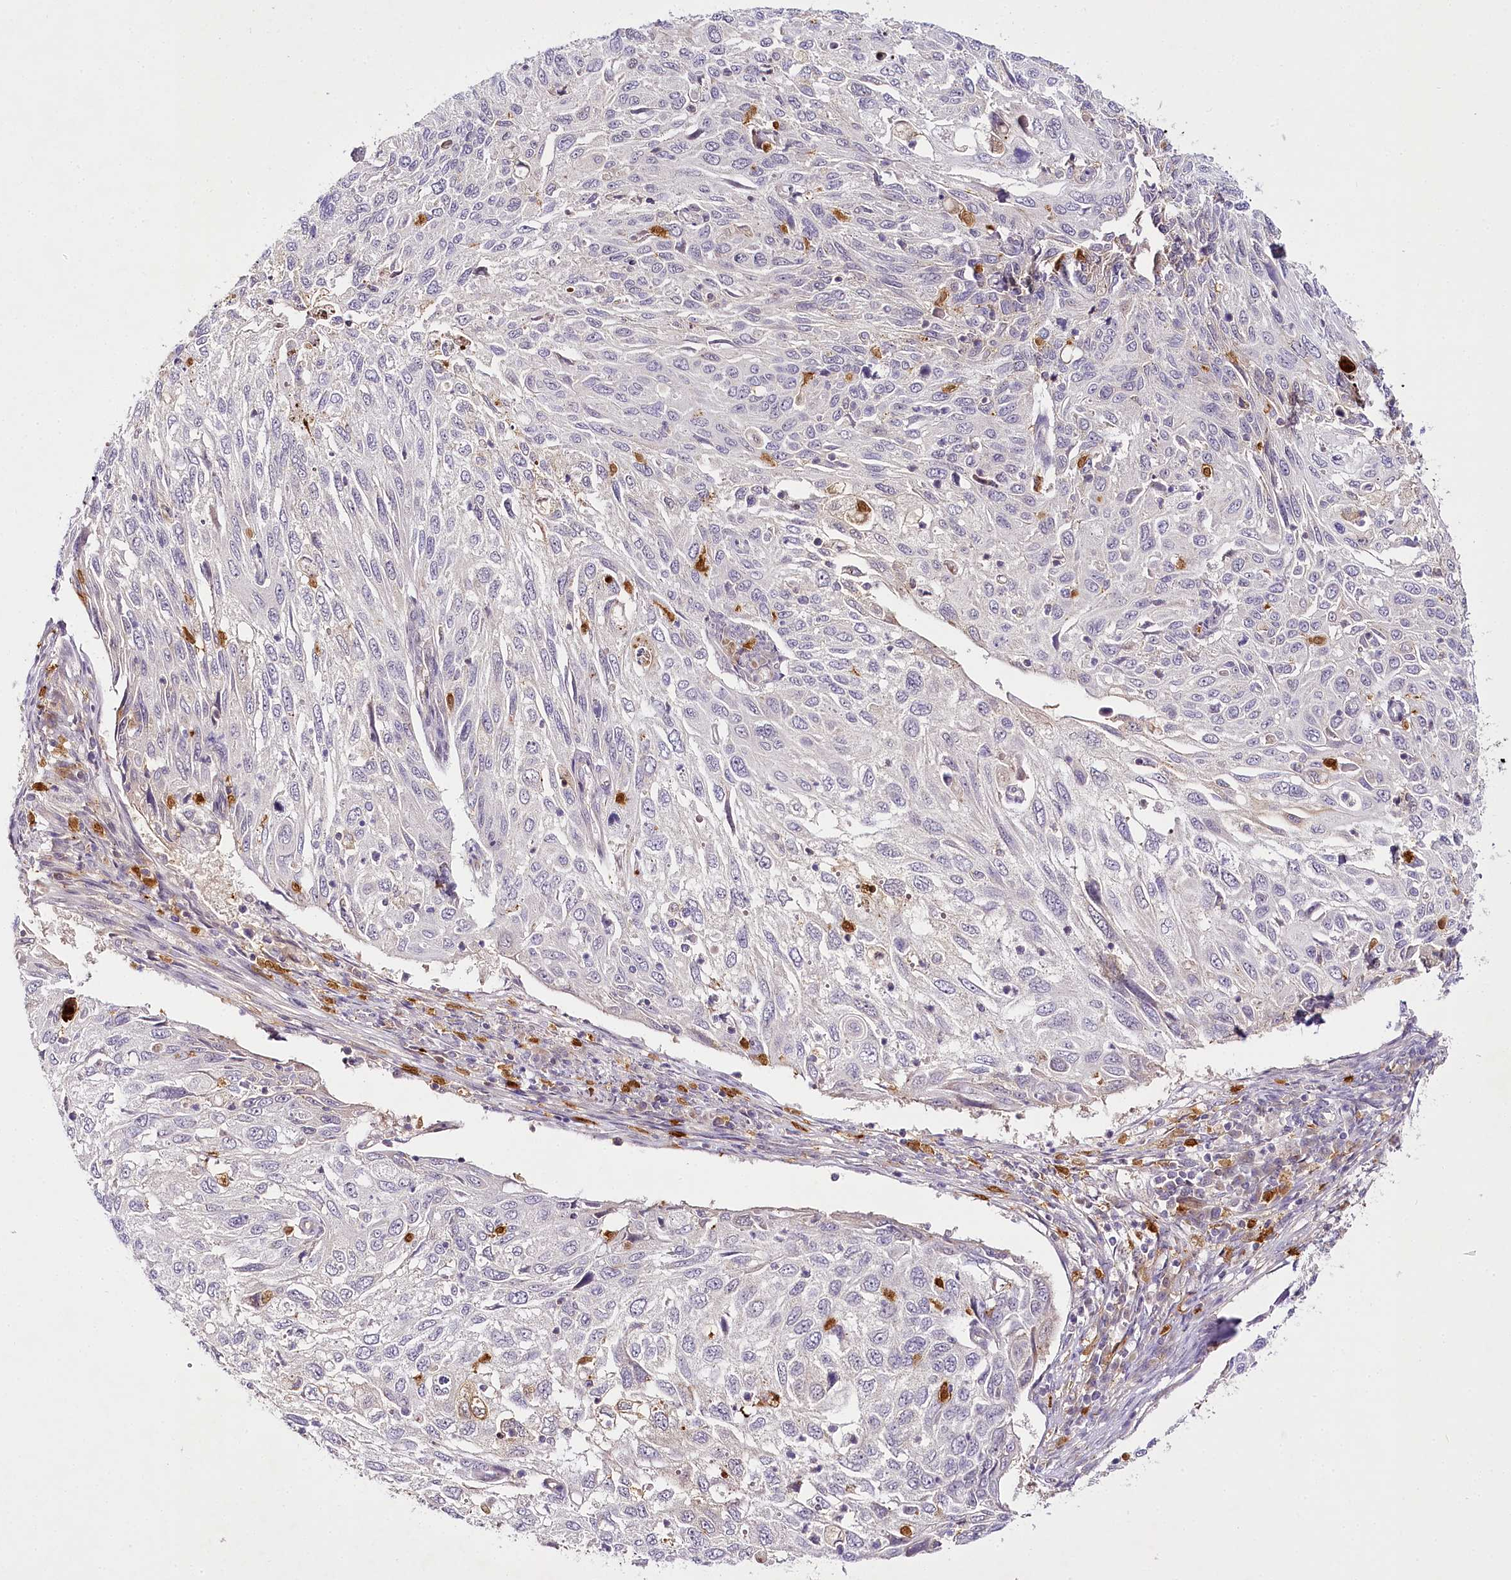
{"staining": {"intensity": "negative", "quantity": "none", "location": "none"}, "tissue": "cervical cancer", "cell_type": "Tumor cells", "image_type": "cancer", "snomed": [{"axis": "morphology", "description": "Squamous cell carcinoma, NOS"}, {"axis": "topography", "description": "Cervix"}], "caption": "Tumor cells show no significant protein positivity in cervical cancer (squamous cell carcinoma).", "gene": "VWA5A", "patient": {"sex": "female", "age": 70}}